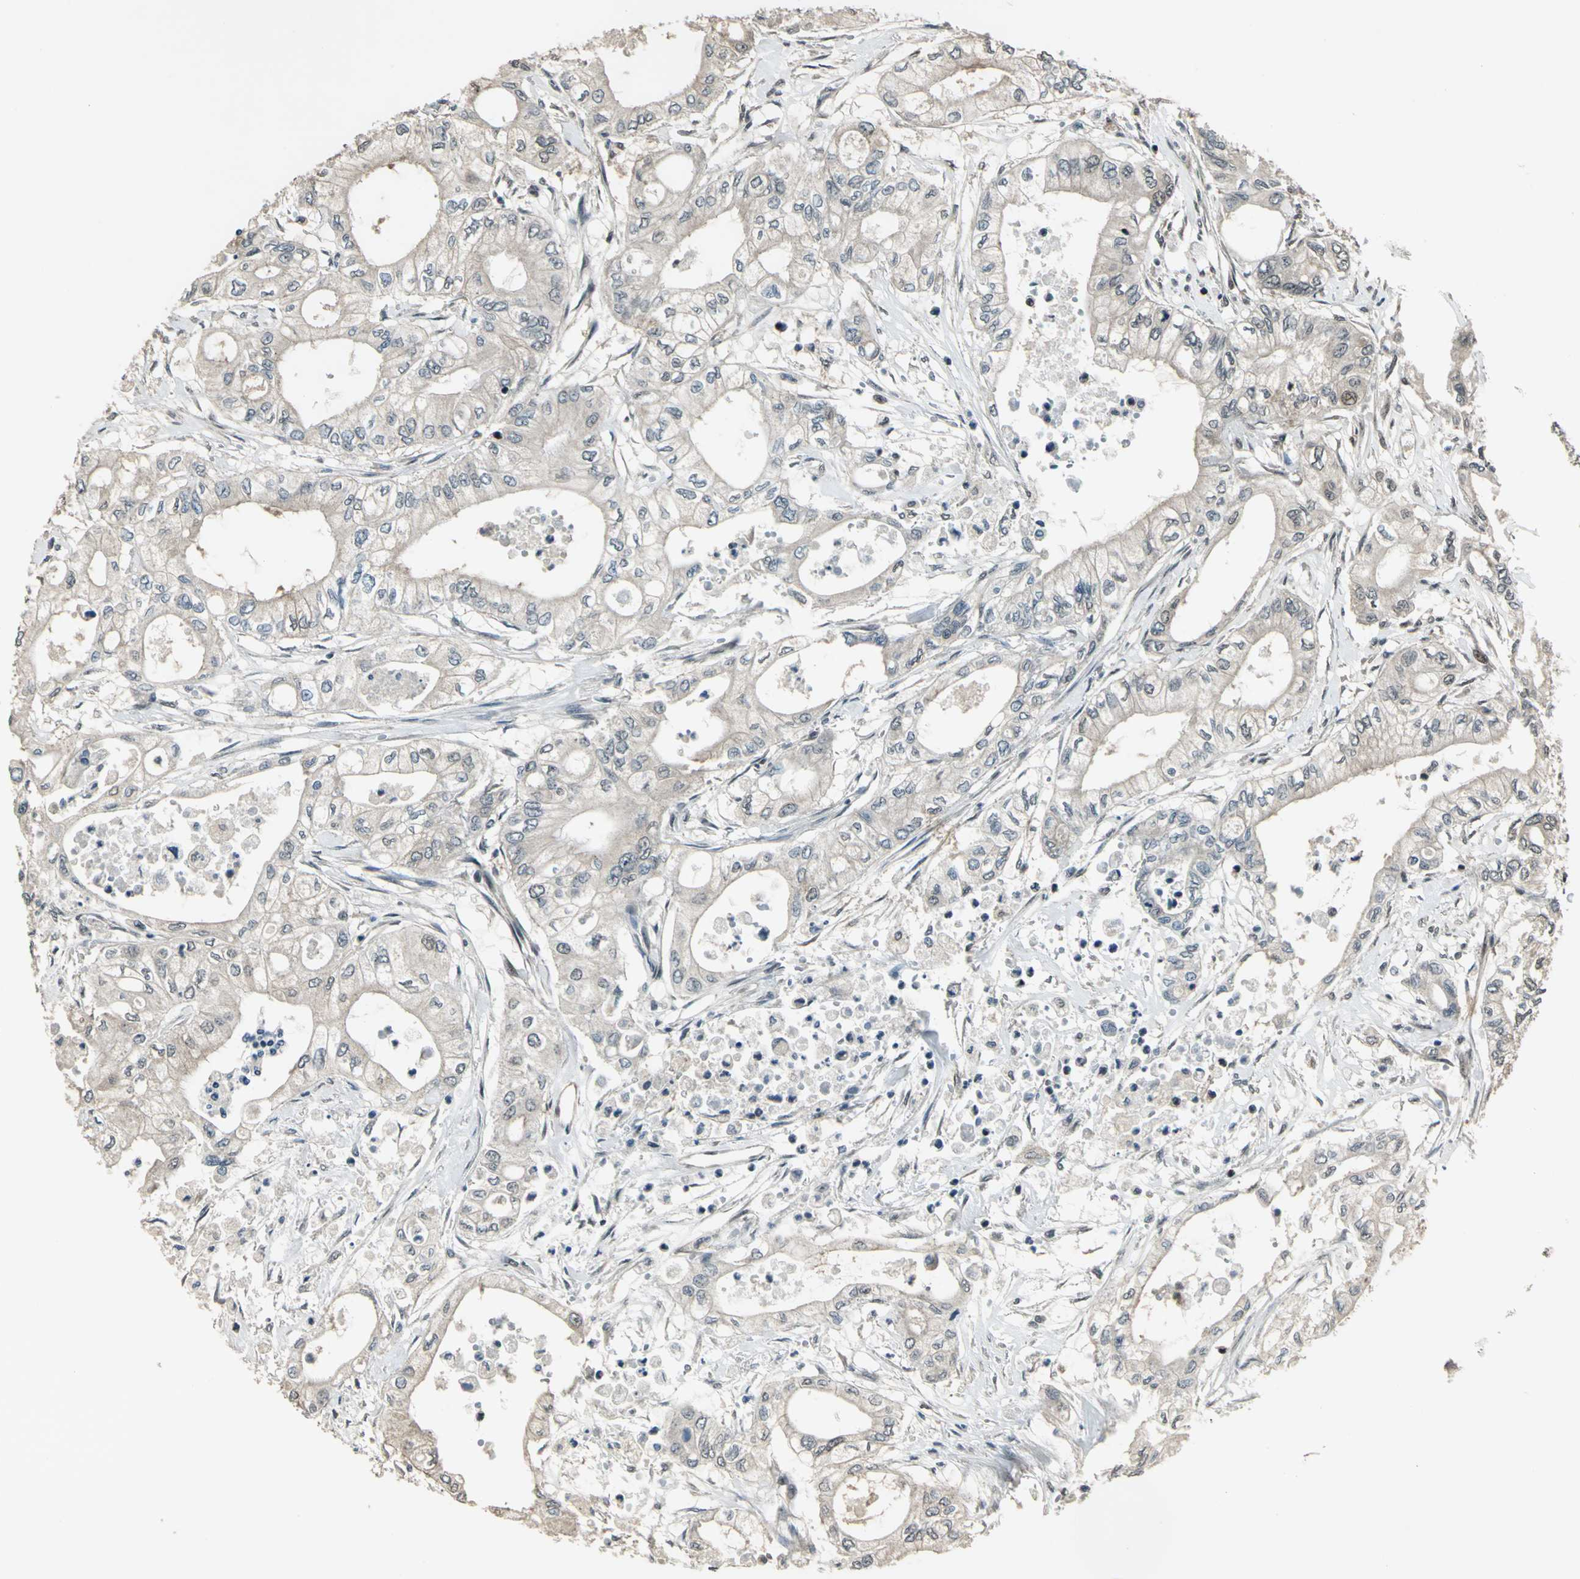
{"staining": {"intensity": "weak", "quantity": "25%-75%", "location": "cytoplasmic/membranous,nuclear"}, "tissue": "pancreatic cancer", "cell_type": "Tumor cells", "image_type": "cancer", "snomed": [{"axis": "morphology", "description": "Adenocarcinoma, NOS"}, {"axis": "topography", "description": "Pancreas"}], "caption": "Protein analysis of pancreatic adenocarcinoma tissue displays weak cytoplasmic/membranous and nuclear expression in about 25%-75% of tumor cells.", "gene": "PSMC3", "patient": {"sex": "male", "age": 79}}